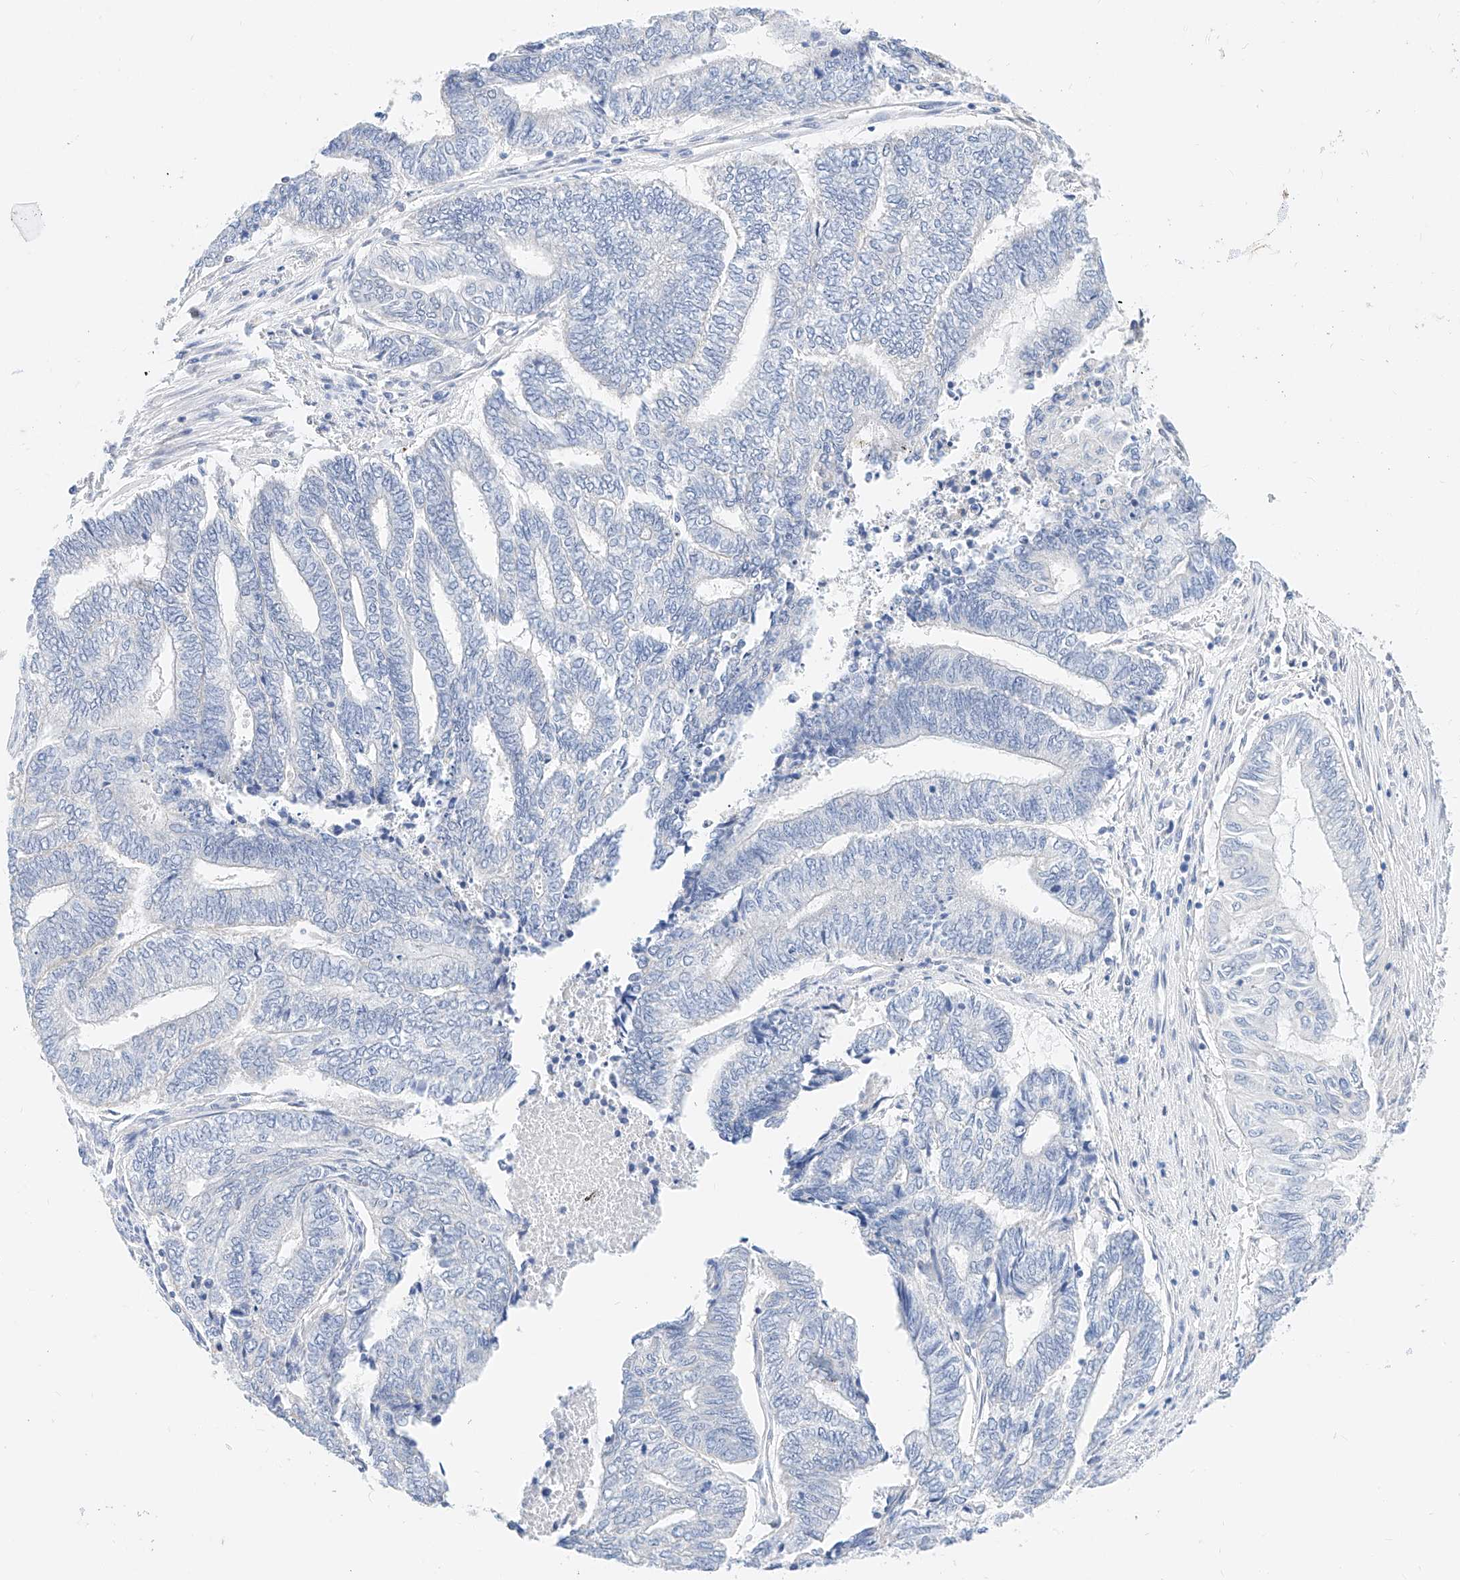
{"staining": {"intensity": "negative", "quantity": "none", "location": "none"}, "tissue": "endometrial cancer", "cell_type": "Tumor cells", "image_type": "cancer", "snomed": [{"axis": "morphology", "description": "Adenocarcinoma, NOS"}, {"axis": "topography", "description": "Uterus"}, {"axis": "topography", "description": "Endometrium"}], "caption": "Tumor cells are negative for protein expression in human endometrial cancer (adenocarcinoma). (Stains: DAB immunohistochemistry with hematoxylin counter stain, Microscopy: brightfield microscopy at high magnification).", "gene": "KCNJ1", "patient": {"sex": "female", "age": 70}}